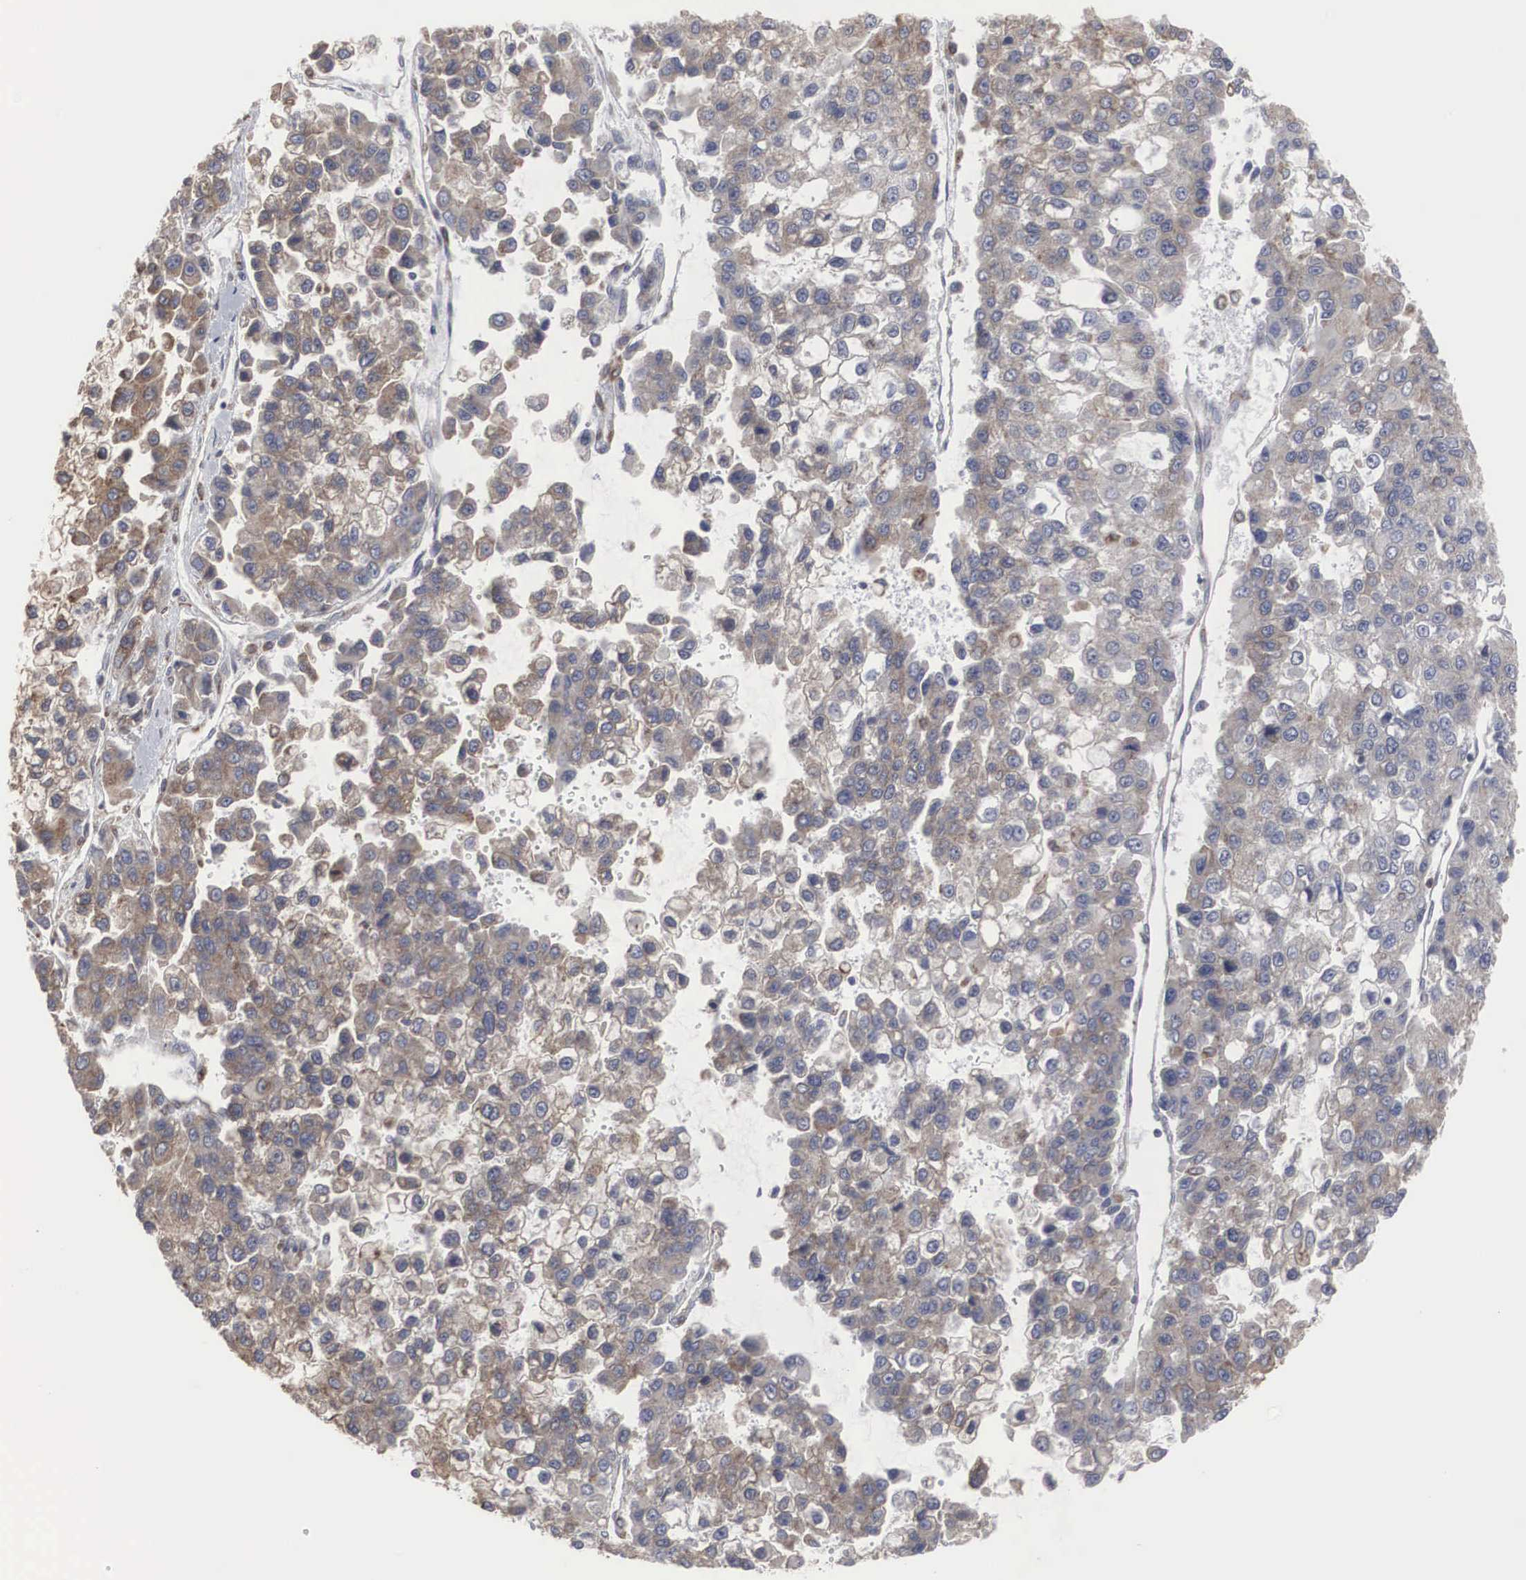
{"staining": {"intensity": "moderate", "quantity": "25%-75%", "location": "cytoplasmic/membranous"}, "tissue": "liver cancer", "cell_type": "Tumor cells", "image_type": "cancer", "snomed": [{"axis": "morphology", "description": "Carcinoma, Hepatocellular, NOS"}, {"axis": "topography", "description": "Liver"}], "caption": "A brown stain shows moderate cytoplasmic/membranous staining of a protein in liver hepatocellular carcinoma tumor cells.", "gene": "MIA2", "patient": {"sex": "female", "age": 66}}